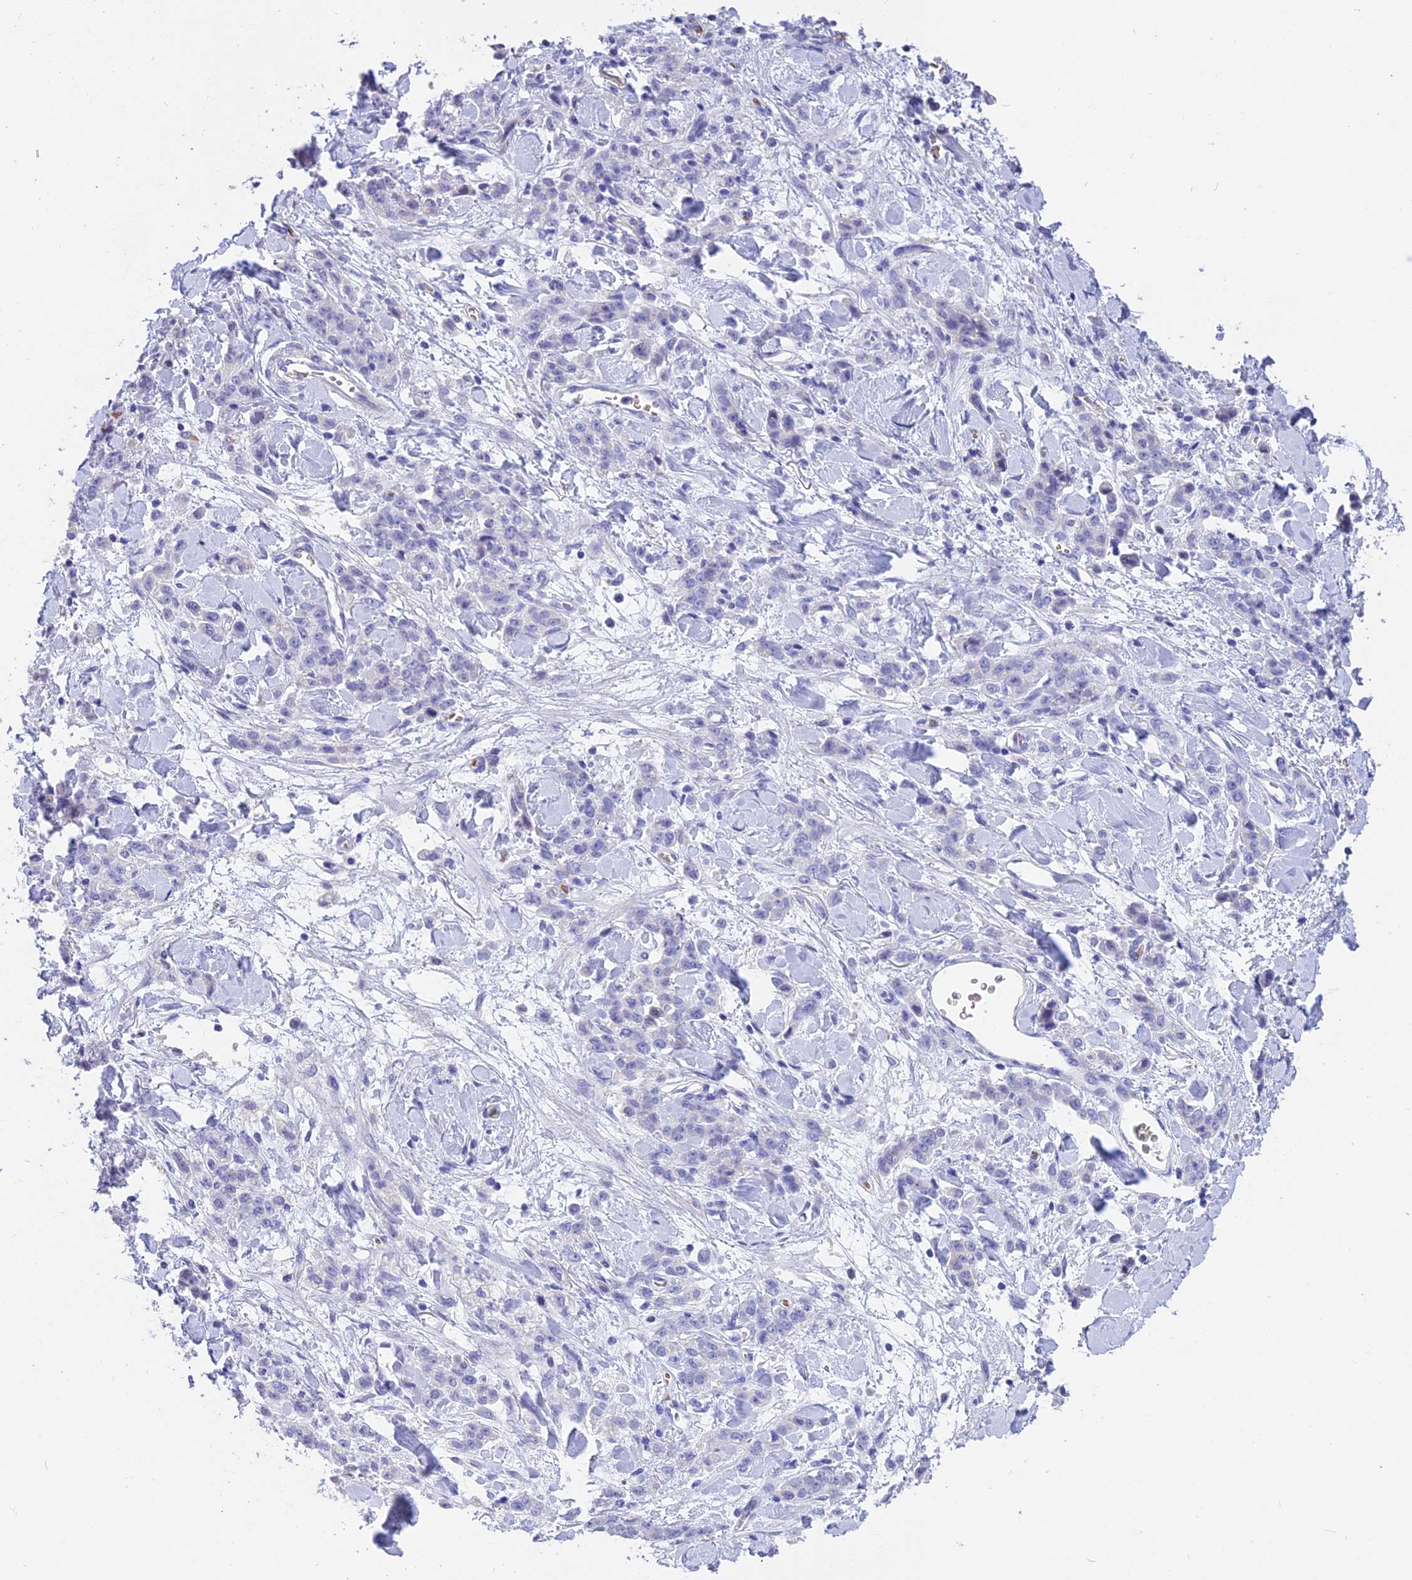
{"staining": {"intensity": "negative", "quantity": "none", "location": "none"}, "tissue": "stomach cancer", "cell_type": "Tumor cells", "image_type": "cancer", "snomed": [{"axis": "morphology", "description": "Normal tissue, NOS"}, {"axis": "morphology", "description": "Adenocarcinoma, NOS"}, {"axis": "topography", "description": "Stomach"}], "caption": "Tumor cells are negative for protein expression in human adenocarcinoma (stomach).", "gene": "TNNC2", "patient": {"sex": "male", "age": 82}}